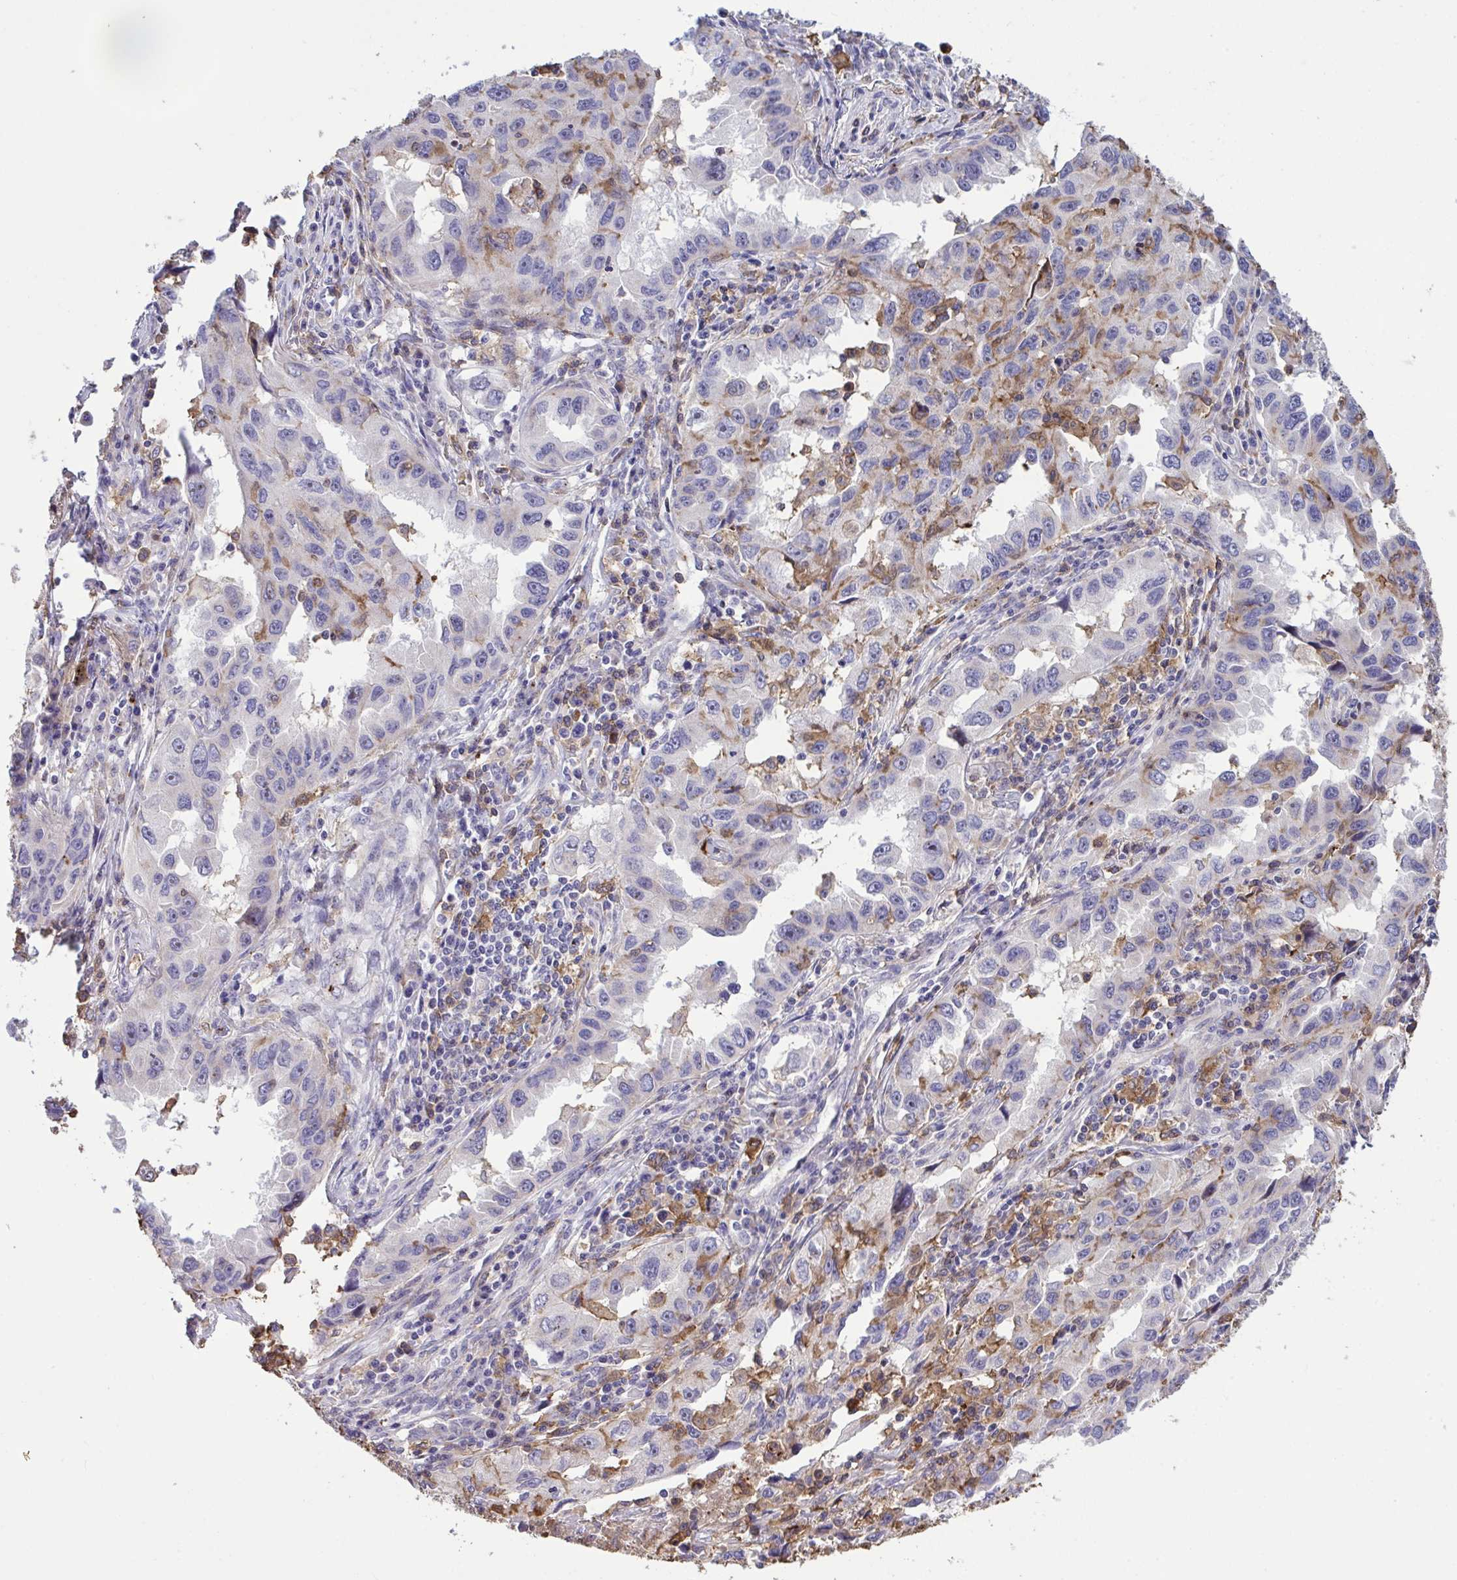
{"staining": {"intensity": "negative", "quantity": "none", "location": "none"}, "tissue": "lung cancer", "cell_type": "Tumor cells", "image_type": "cancer", "snomed": [{"axis": "morphology", "description": "Adenocarcinoma, NOS"}, {"axis": "topography", "description": "Lung"}], "caption": "Adenocarcinoma (lung) was stained to show a protein in brown. There is no significant staining in tumor cells.", "gene": "CD101", "patient": {"sex": "female", "age": 73}}